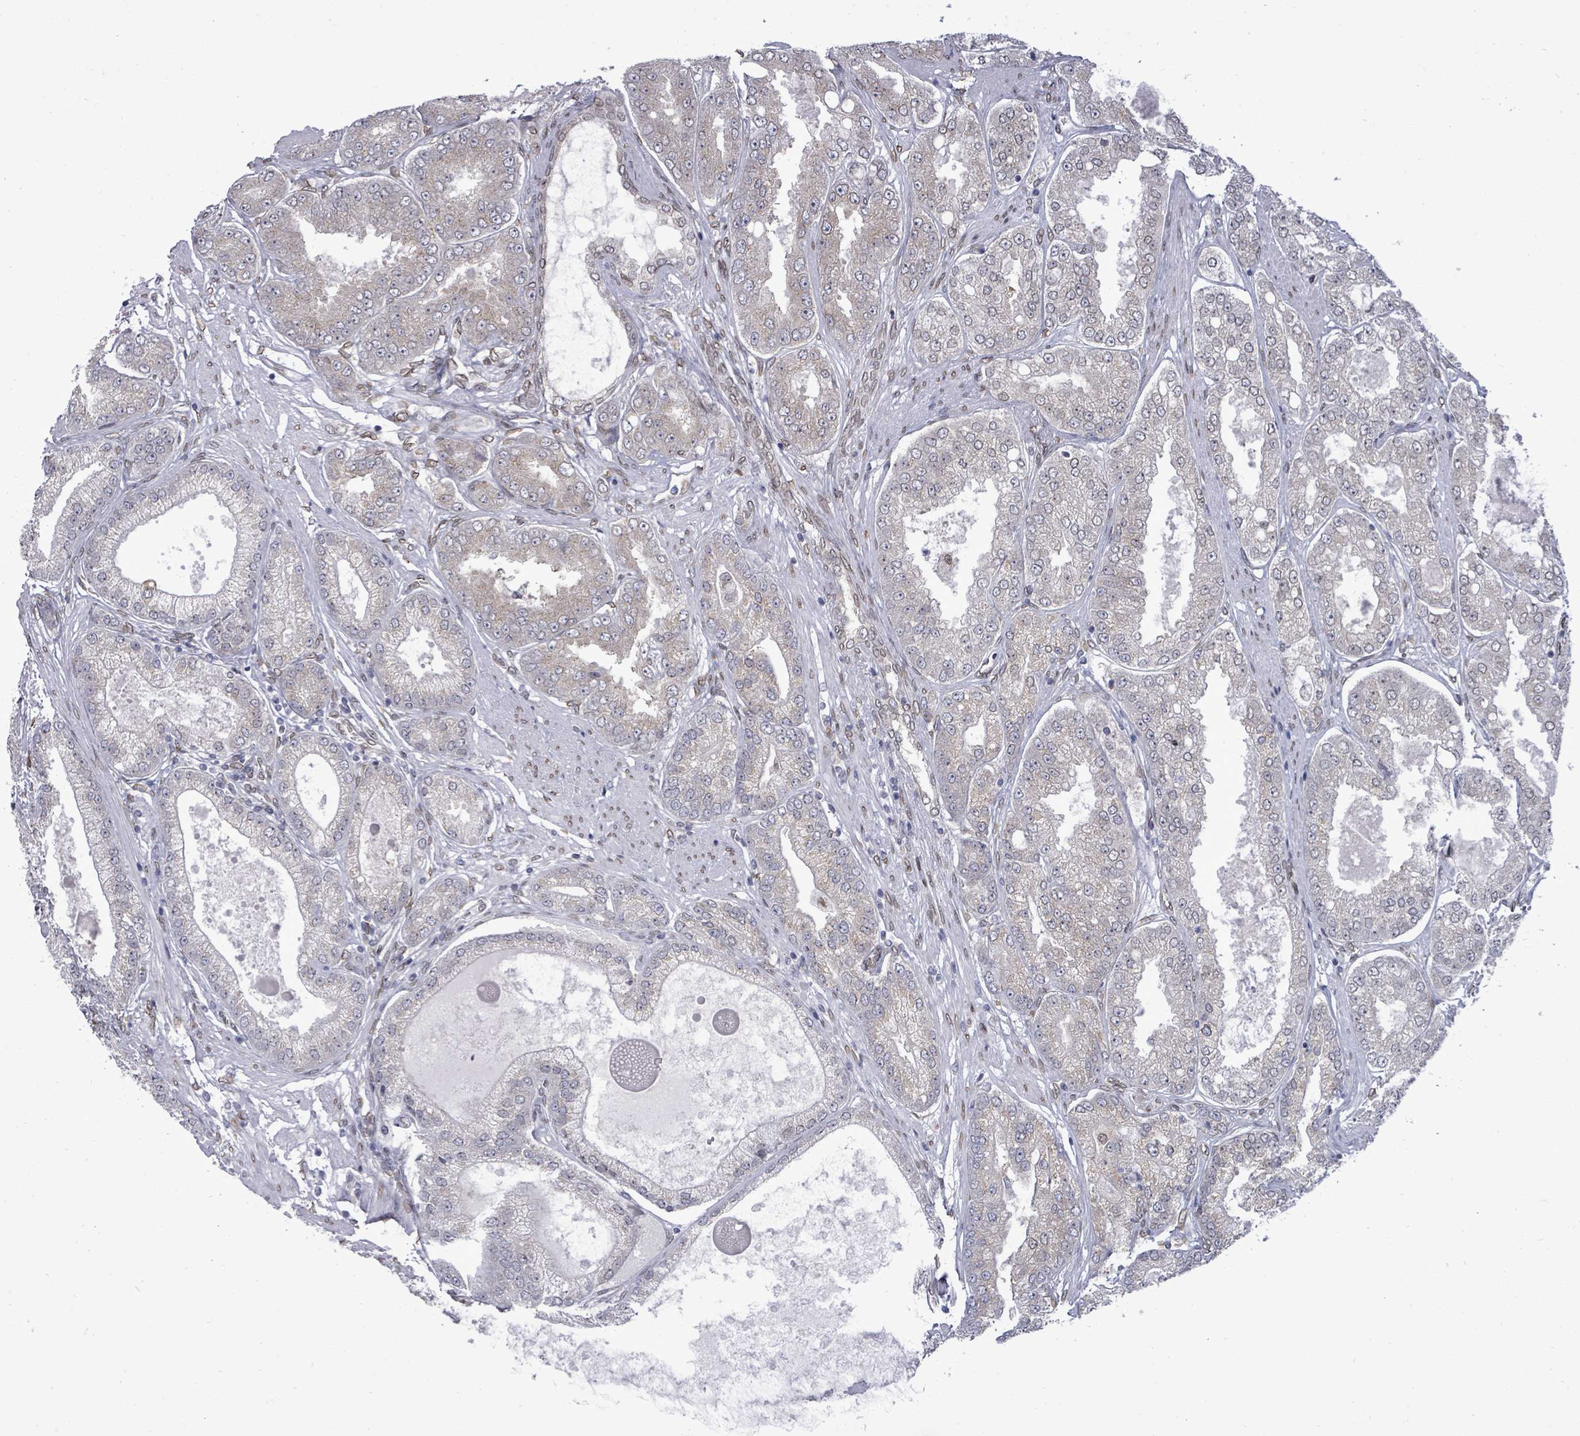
{"staining": {"intensity": "negative", "quantity": "none", "location": "none"}, "tissue": "prostate cancer", "cell_type": "Tumor cells", "image_type": "cancer", "snomed": [{"axis": "morphology", "description": "Adenocarcinoma, High grade"}, {"axis": "topography", "description": "Prostate"}], "caption": "A photomicrograph of high-grade adenocarcinoma (prostate) stained for a protein displays no brown staining in tumor cells. Brightfield microscopy of immunohistochemistry stained with DAB (brown) and hematoxylin (blue), captured at high magnification.", "gene": "ARFGAP1", "patient": {"sex": "male", "age": 71}}